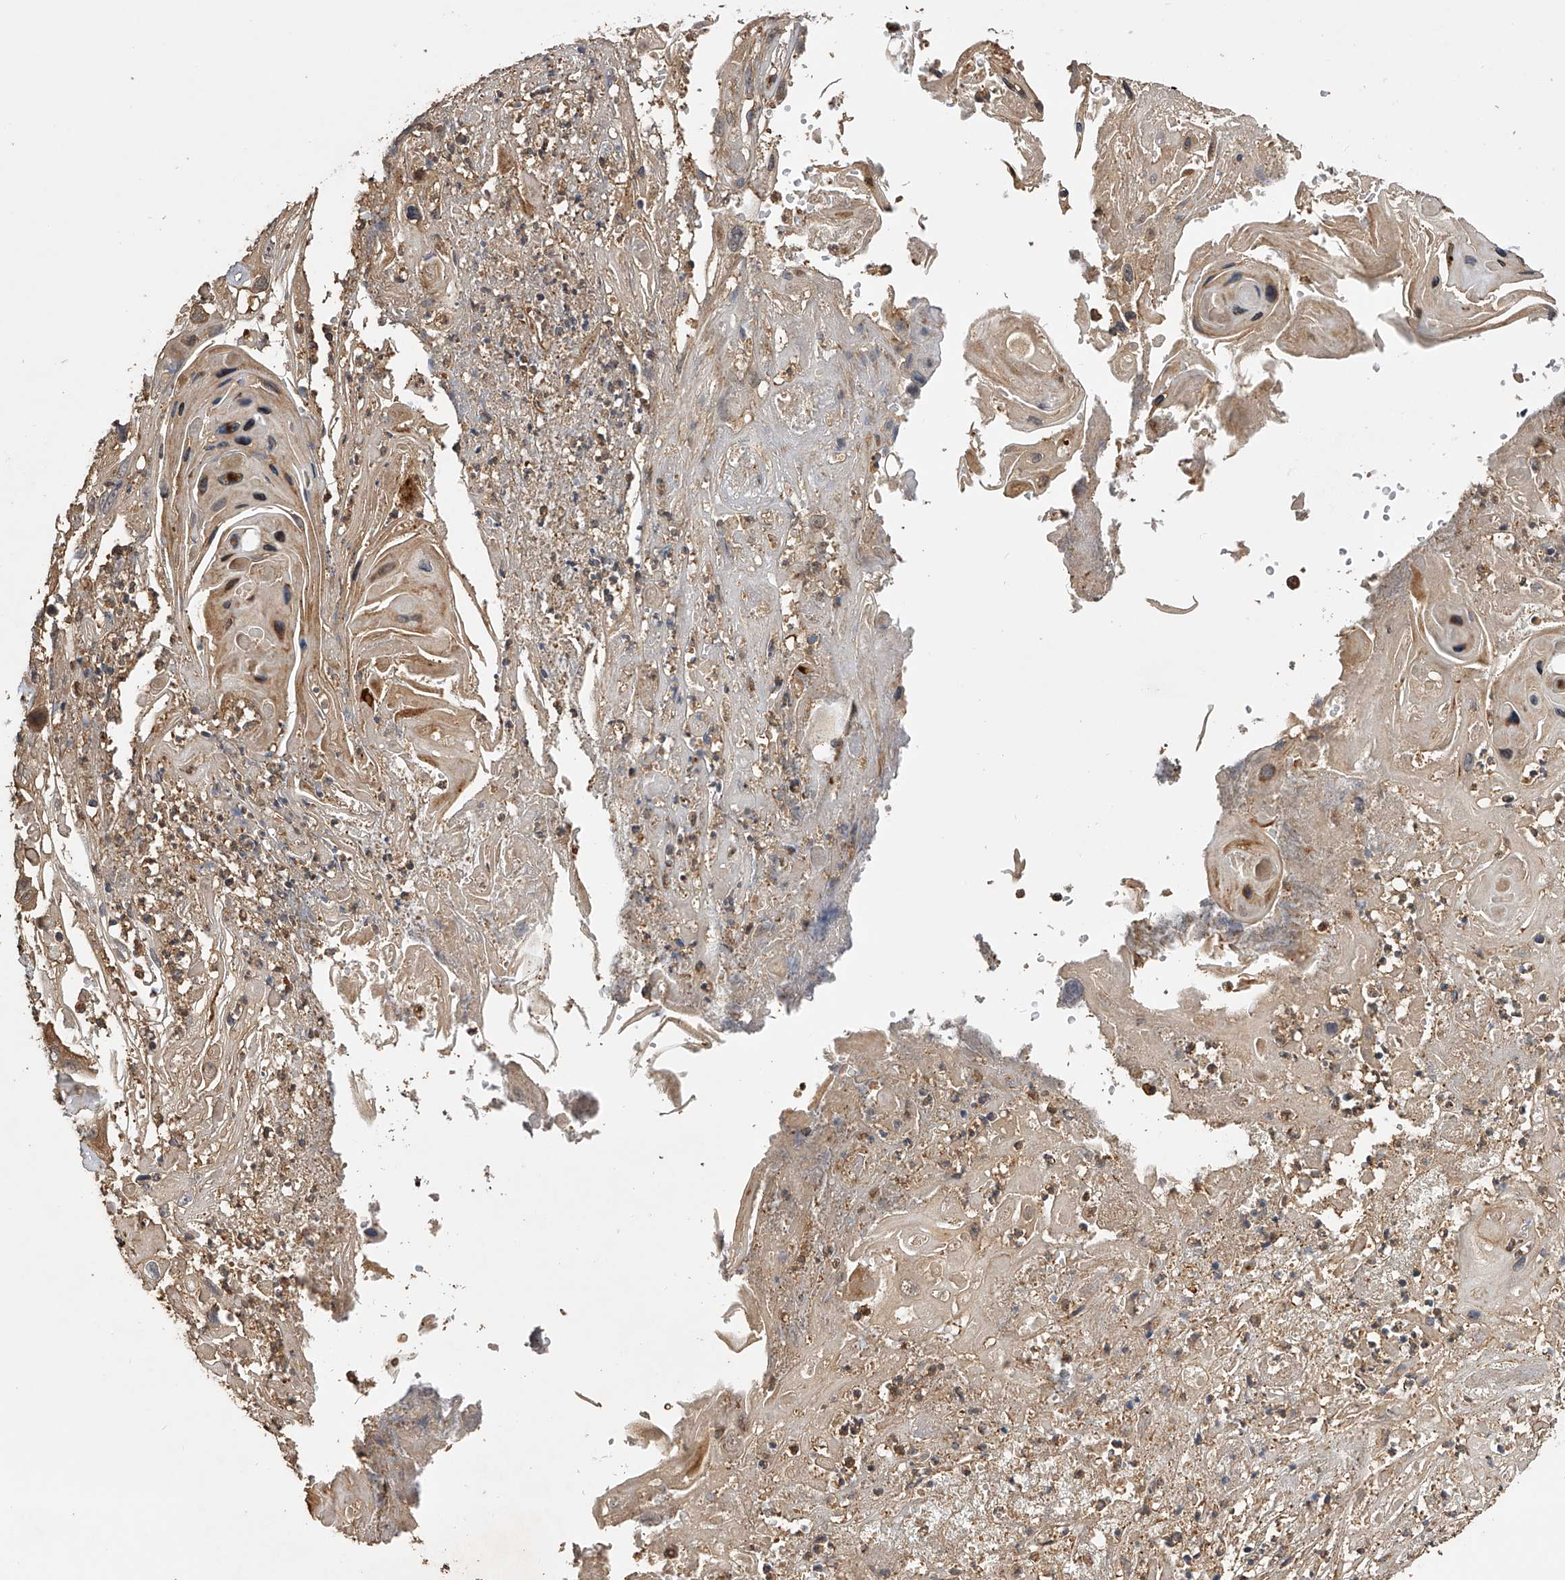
{"staining": {"intensity": "moderate", "quantity": "<25%", "location": "cytoplasmic/membranous"}, "tissue": "skin cancer", "cell_type": "Tumor cells", "image_type": "cancer", "snomed": [{"axis": "morphology", "description": "Squamous cell carcinoma, NOS"}, {"axis": "topography", "description": "Skin"}], "caption": "Brown immunohistochemical staining in skin squamous cell carcinoma shows moderate cytoplasmic/membranous positivity in about <25% of tumor cells. The staining was performed using DAB to visualize the protein expression in brown, while the nuclei were stained in blue with hematoxylin (Magnification: 20x).", "gene": "PTPRA", "patient": {"sex": "male", "age": 55}}